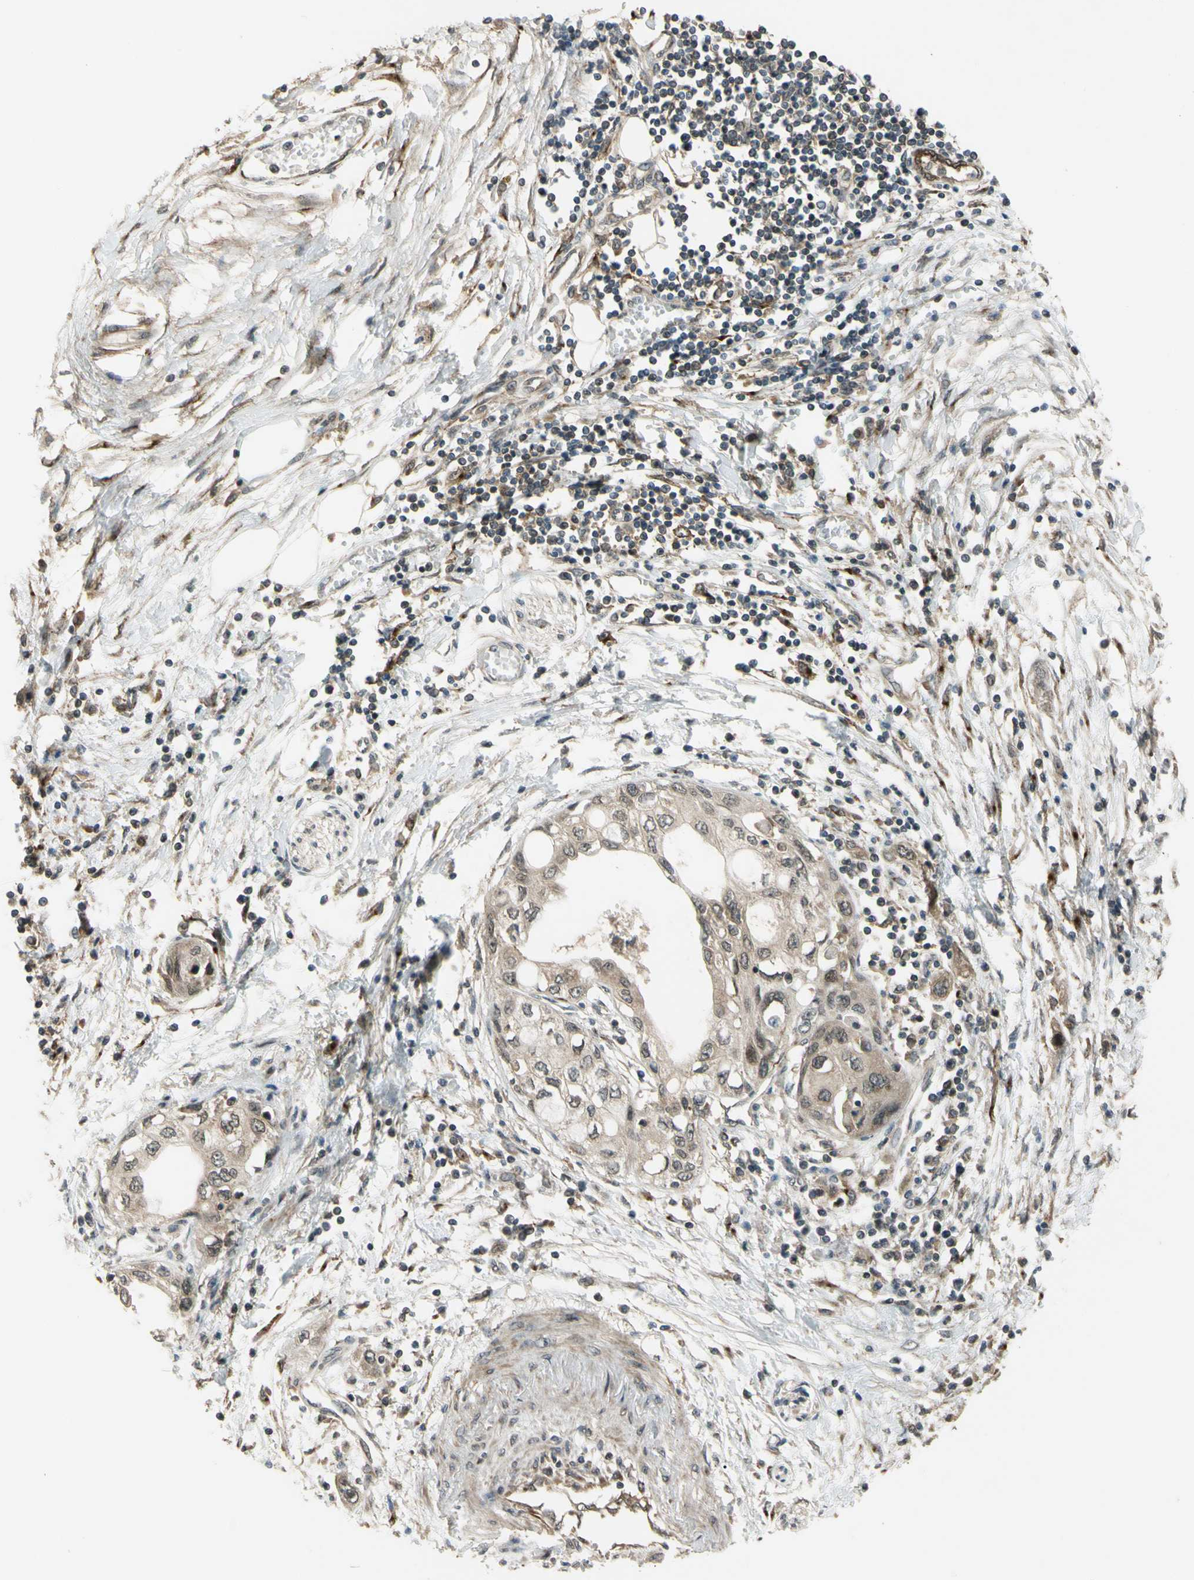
{"staining": {"intensity": "weak", "quantity": "25%-75%", "location": "nuclear"}, "tissue": "pancreatic cancer", "cell_type": "Tumor cells", "image_type": "cancer", "snomed": [{"axis": "morphology", "description": "Adenocarcinoma, NOS"}, {"axis": "topography", "description": "Pancreas"}], "caption": "Pancreatic cancer was stained to show a protein in brown. There is low levels of weak nuclear expression in about 25%-75% of tumor cells.", "gene": "FLII", "patient": {"sex": "female", "age": 70}}